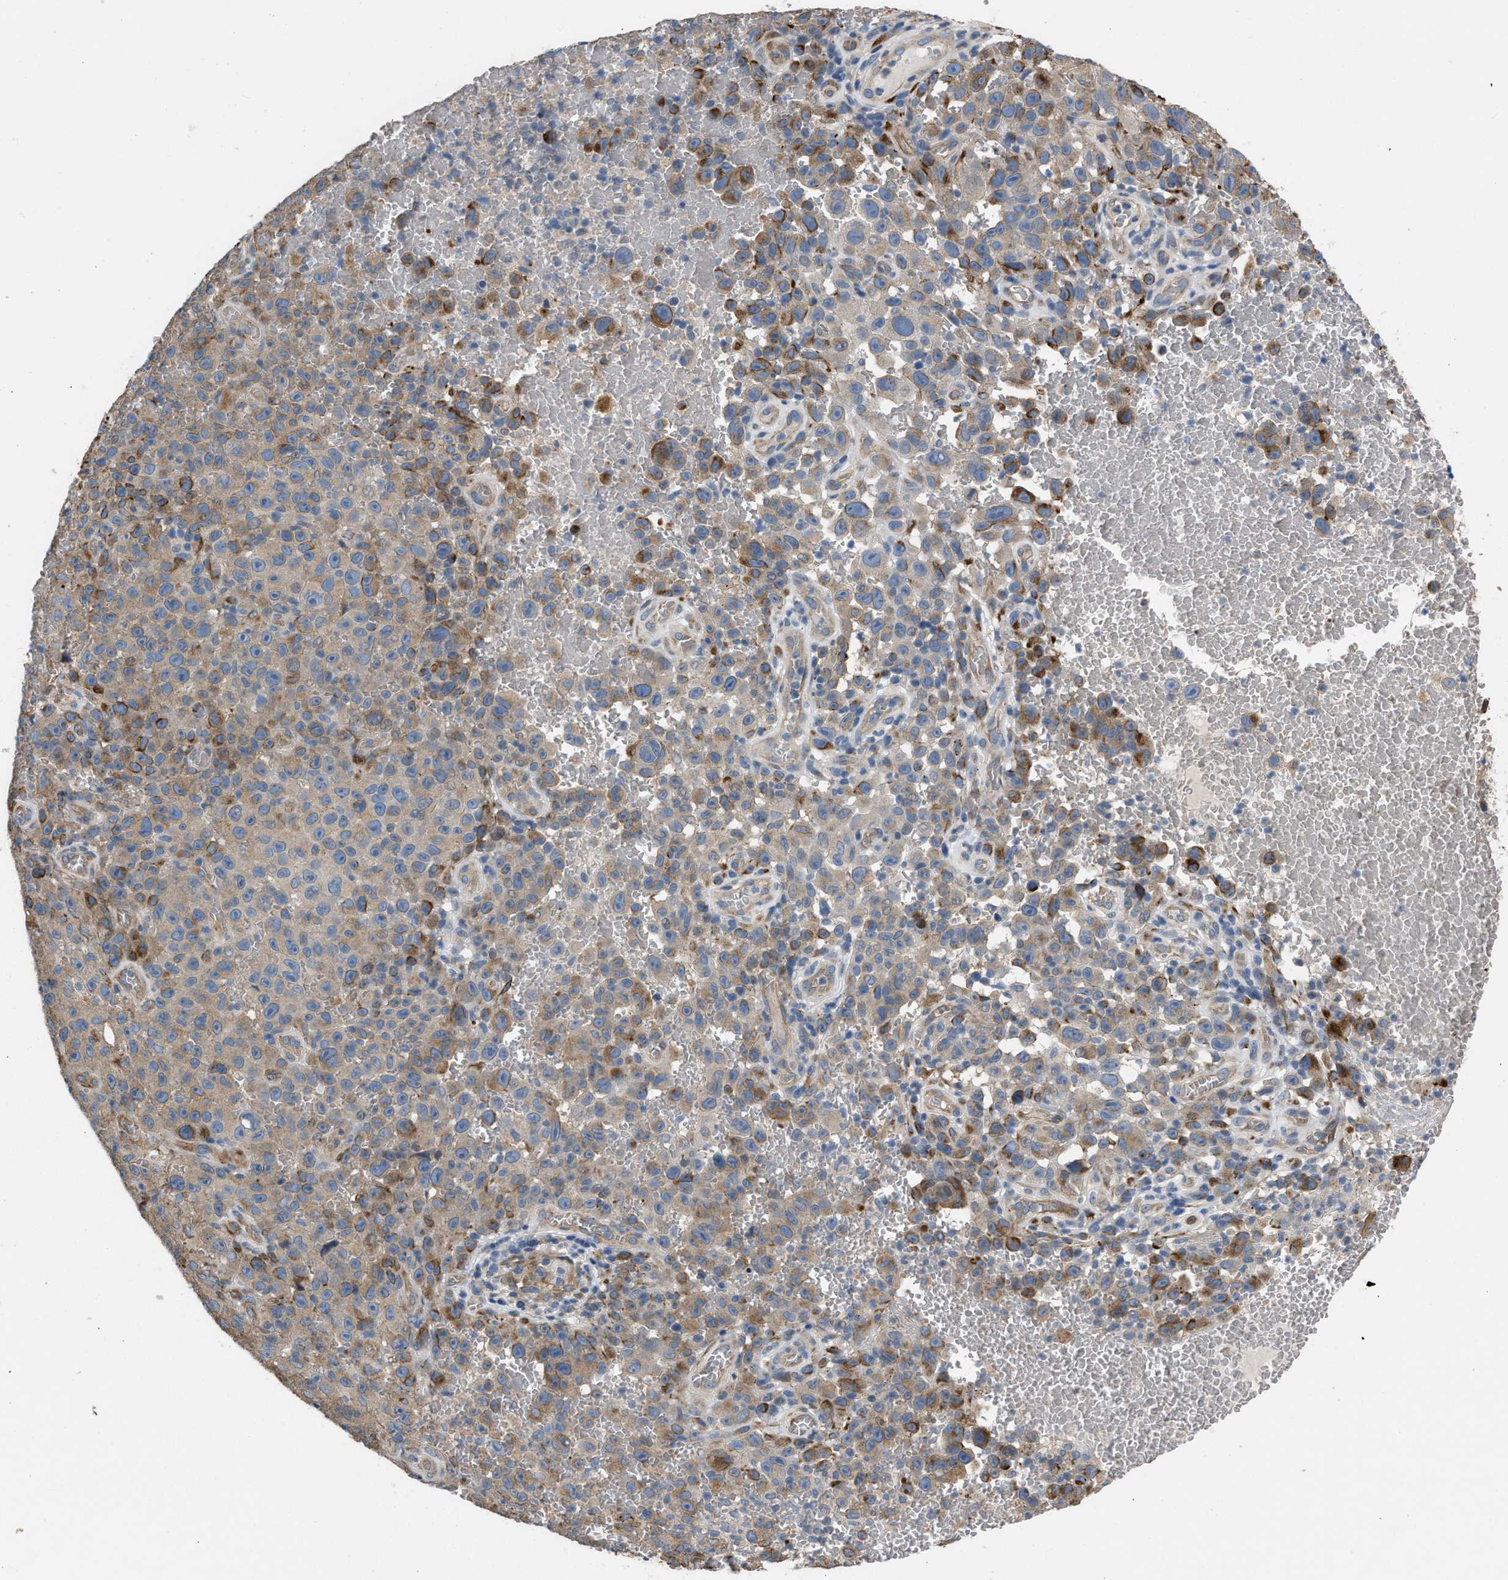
{"staining": {"intensity": "weak", "quantity": "25%-75%", "location": "cytoplasmic/membranous"}, "tissue": "melanoma", "cell_type": "Tumor cells", "image_type": "cancer", "snomed": [{"axis": "morphology", "description": "Malignant melanoma, NOS"}, {"axis": "topography", "description": "Skin"}], "caption": "Immunohistochemistry of human melanoma shows low levels of weak cytoplasmic/membranous expression in about 25%-75% of tumor cells.", "gene": "SLC4A11", "patient": {"sex": "female", "age": 82}}